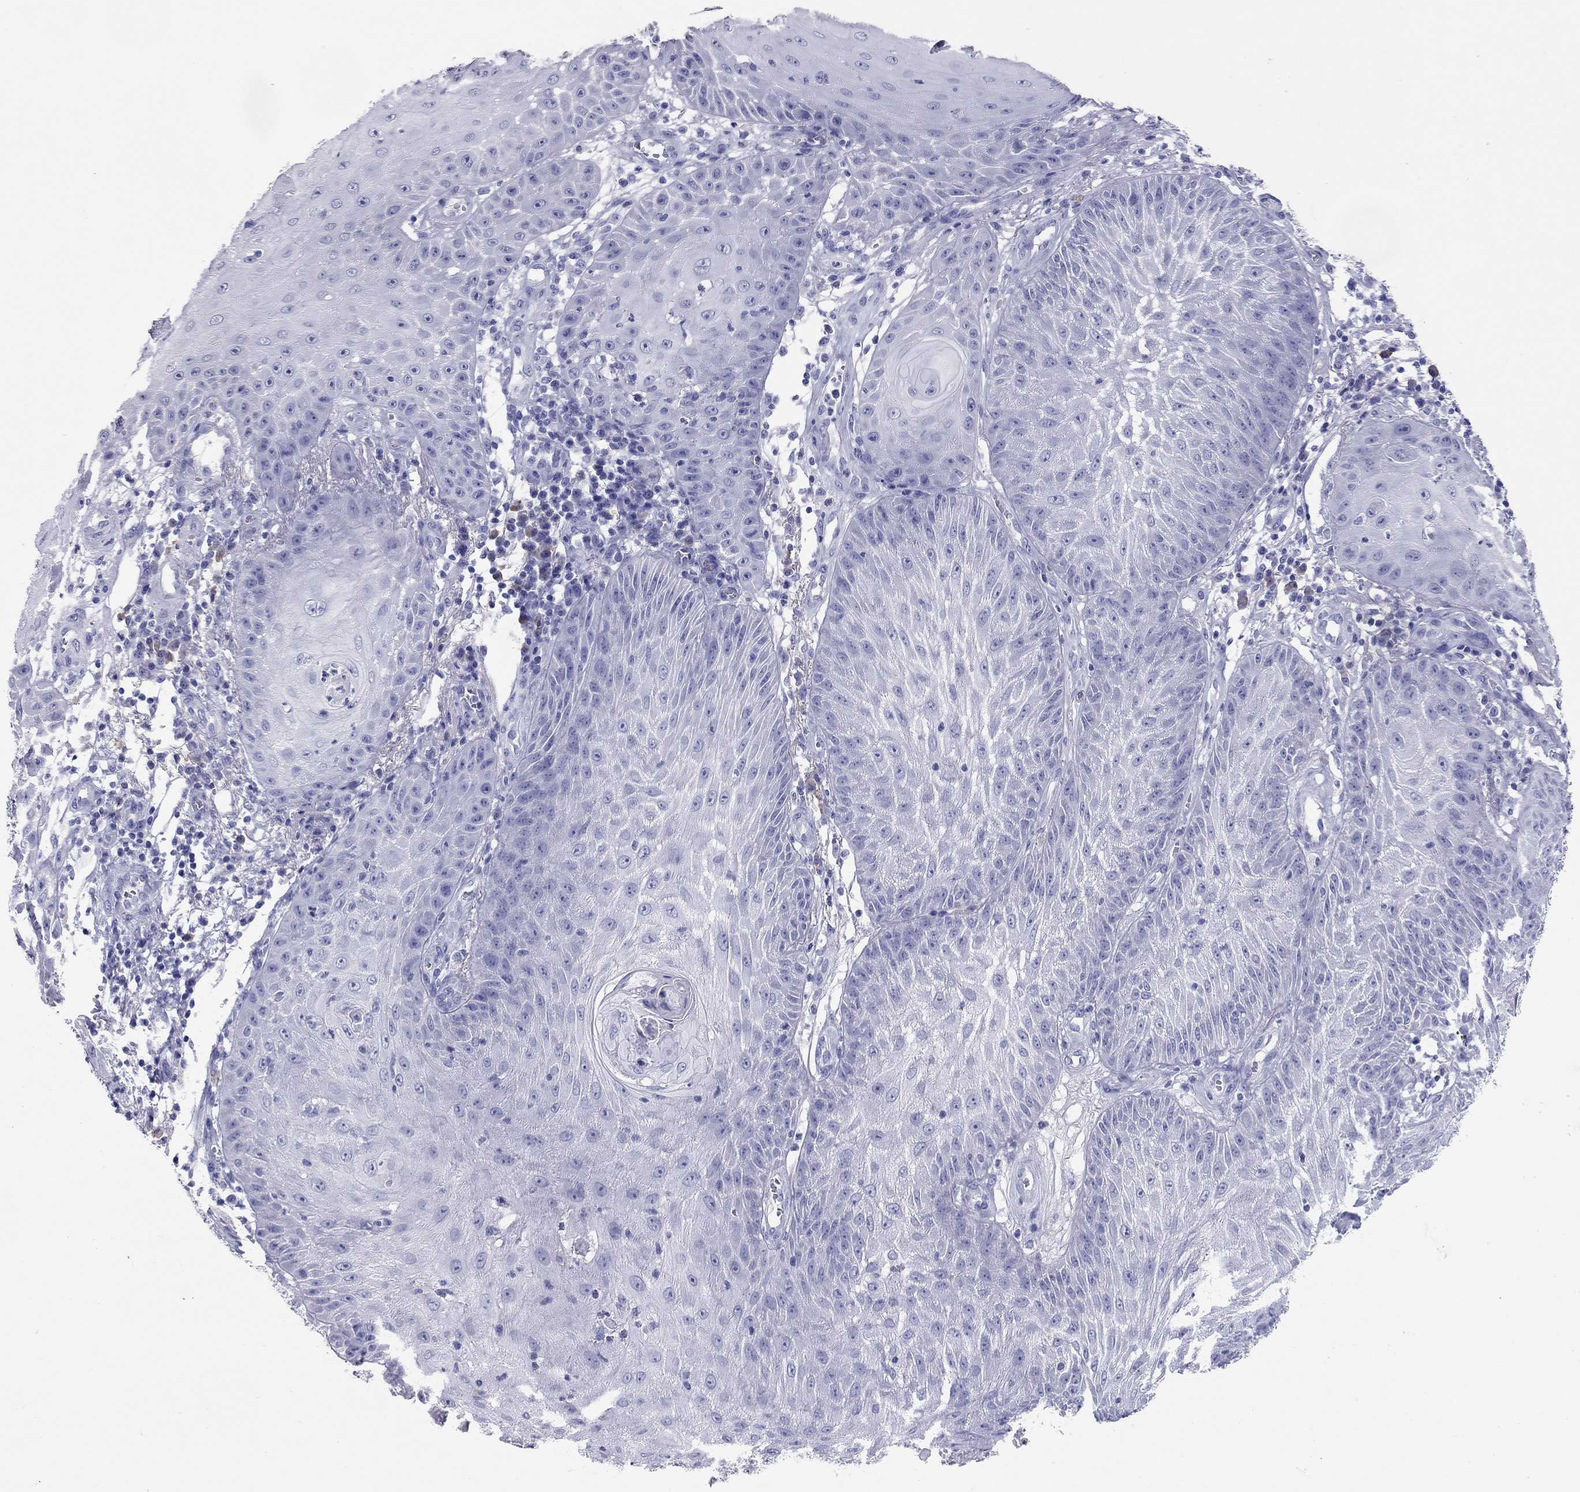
{"staining": {"intensity": "negative", "quantity": "none", "location": "none"}, "tissue": "skin cancer", "cell_type": "Tumor cells", "image_type": "cancer", "snomed": [{"axis": "morphology", "description": "Squamous cell carcinoma, NOS"}, {"axis": "topography", "description": "Skin"}], "caption": "Immunohistochemical staining of skin cancer (squamous cell carcinoma) exhibits no significant positivity in tumor cells.", "gene": "CALHM1", "patient": {"sex": "male", "age": 70}}